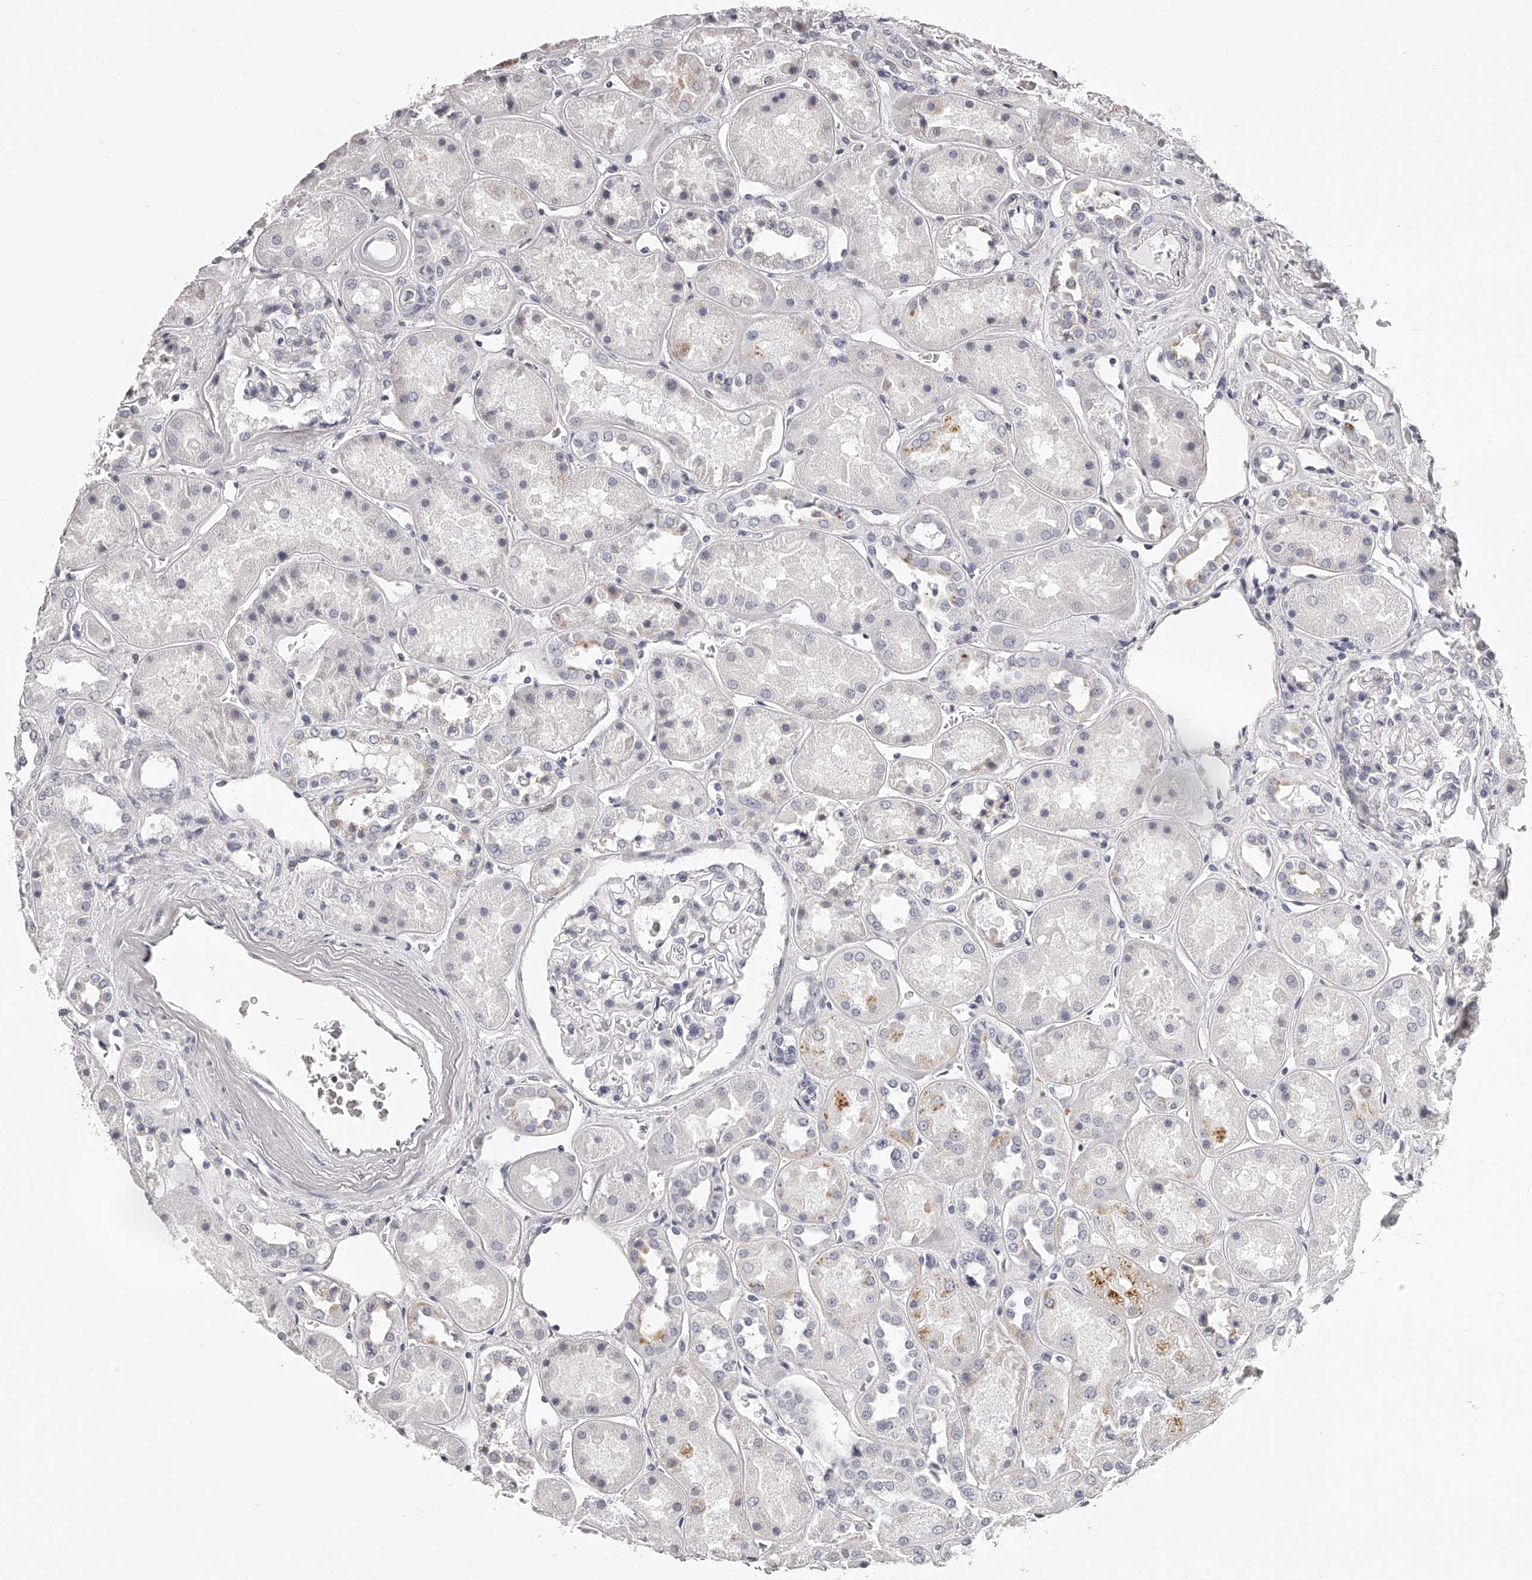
{"staining": {"intensity": "negative", "quantity": "none", "location": "none"}, "tissue": "kidney", "cell_type": "Cells in glomeruli", "image_type": "normal", "snomed": [{"axis": "morphology", "description": "Normal tissue, NOS"}, {"axis": "topography", "description": "Kidney"}], "caption": "There is no significant positivity in cells in glomeruli of kidney. The staining was performed using DAB (3,3'-diaminobenzidine) to visualize the protein expression in brown, while the nuclei were stained in blue with hematoxylin (Magnification: 20x).", "gene": "DMRT1", "patient": {"sex": "male", "age": 70}}